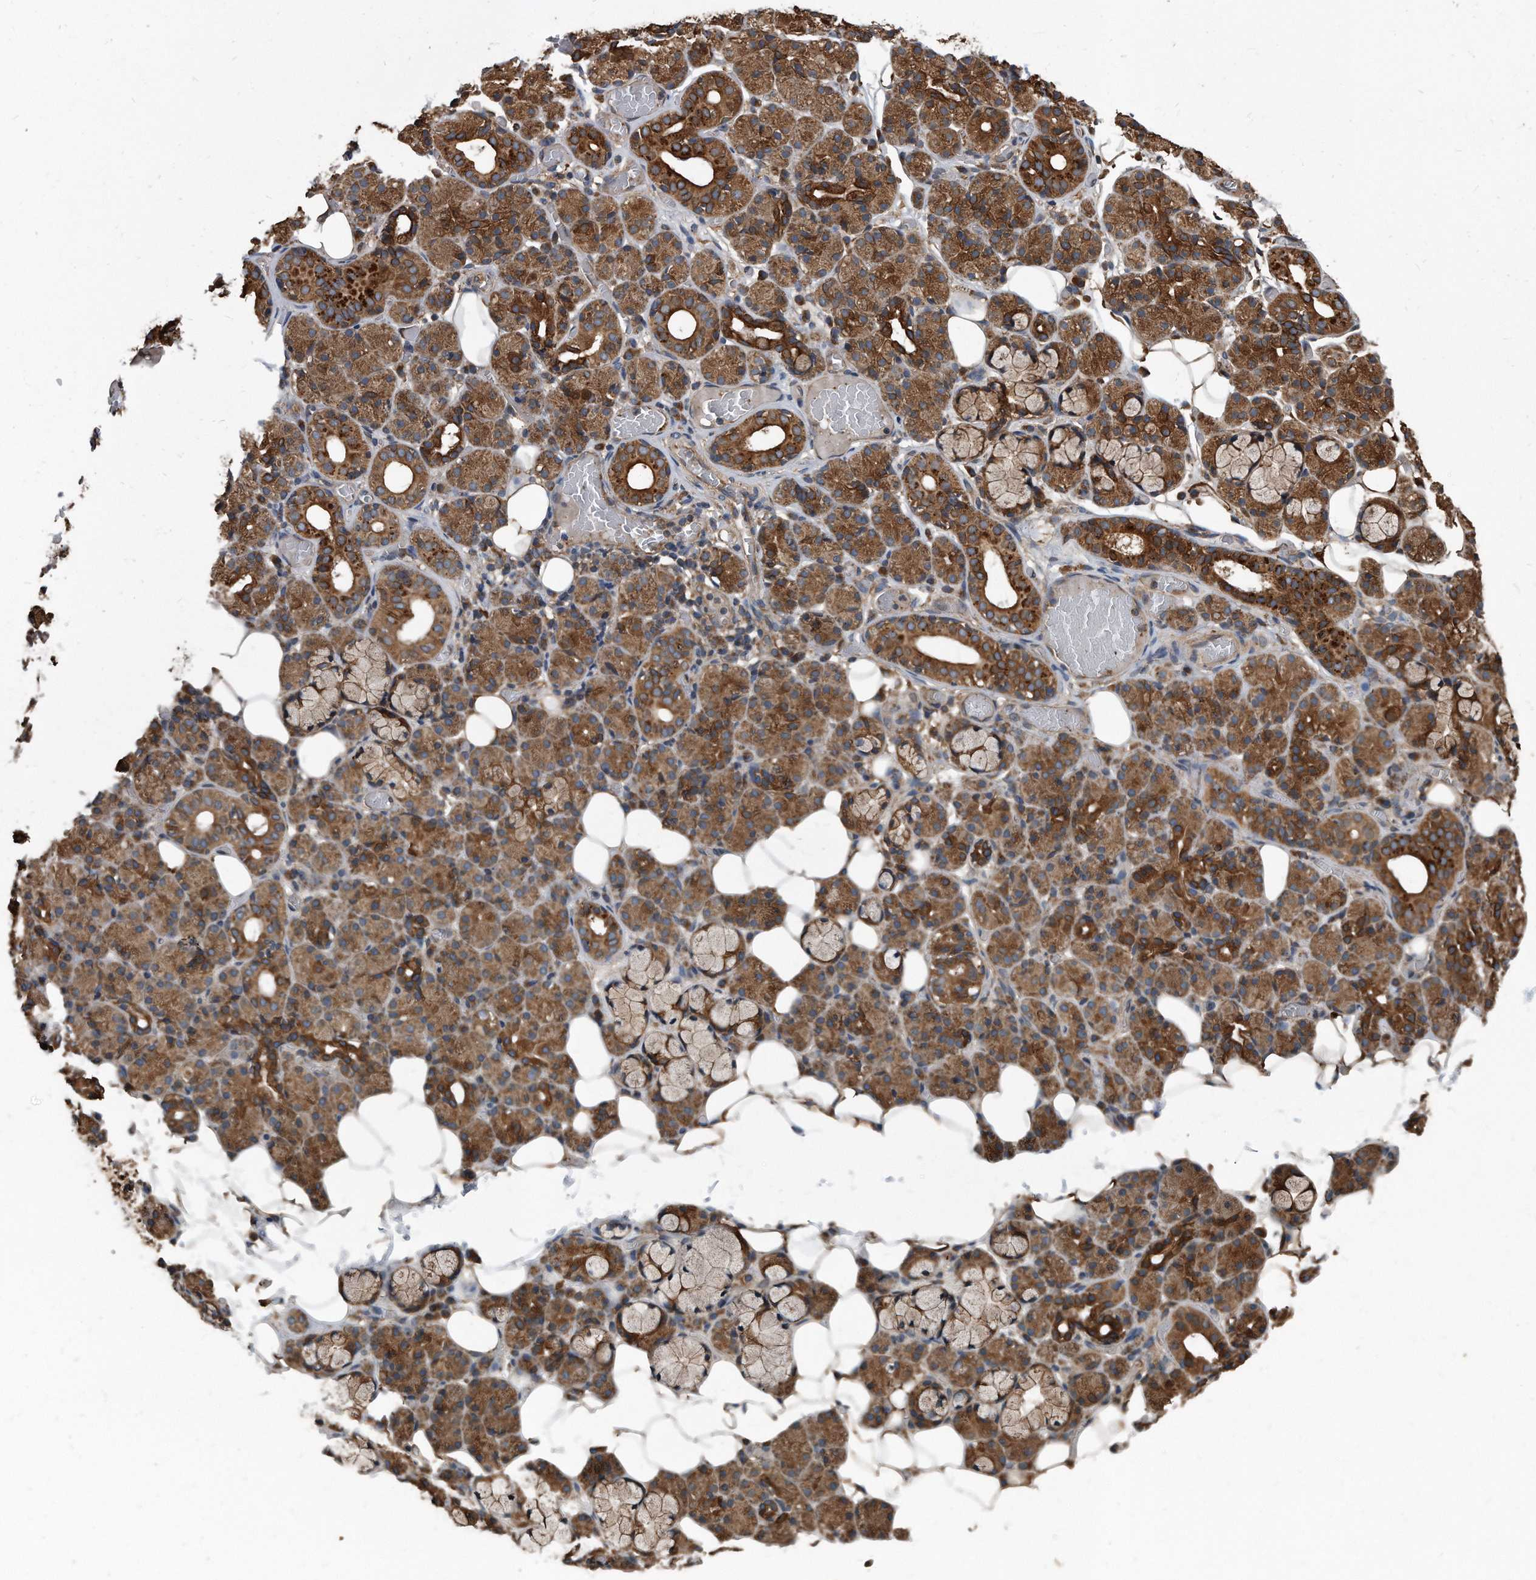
{"staining": {"intensity": "moderate", "quantity": ">75%", "location": "cytoplasmic/membranous"}, "tissue": "salivary gland", "cell_type": "Glandular cells", "image_type": "normal", "snomed": [{"axis": "morphology", "description": "Normal tissue, NOS"}, {"axis": "topography", "description": "Salivary gland"}], "caption": "A micrograph of human salivary gland stained for a protein demonstrates moderate cytoplasmic/membranous brown staining in glandular cells. (DAB IHC with brightfield microscopy, high magnification).", "gene": "FAM136A", "patient": {"sex": "male", "age": 63}}